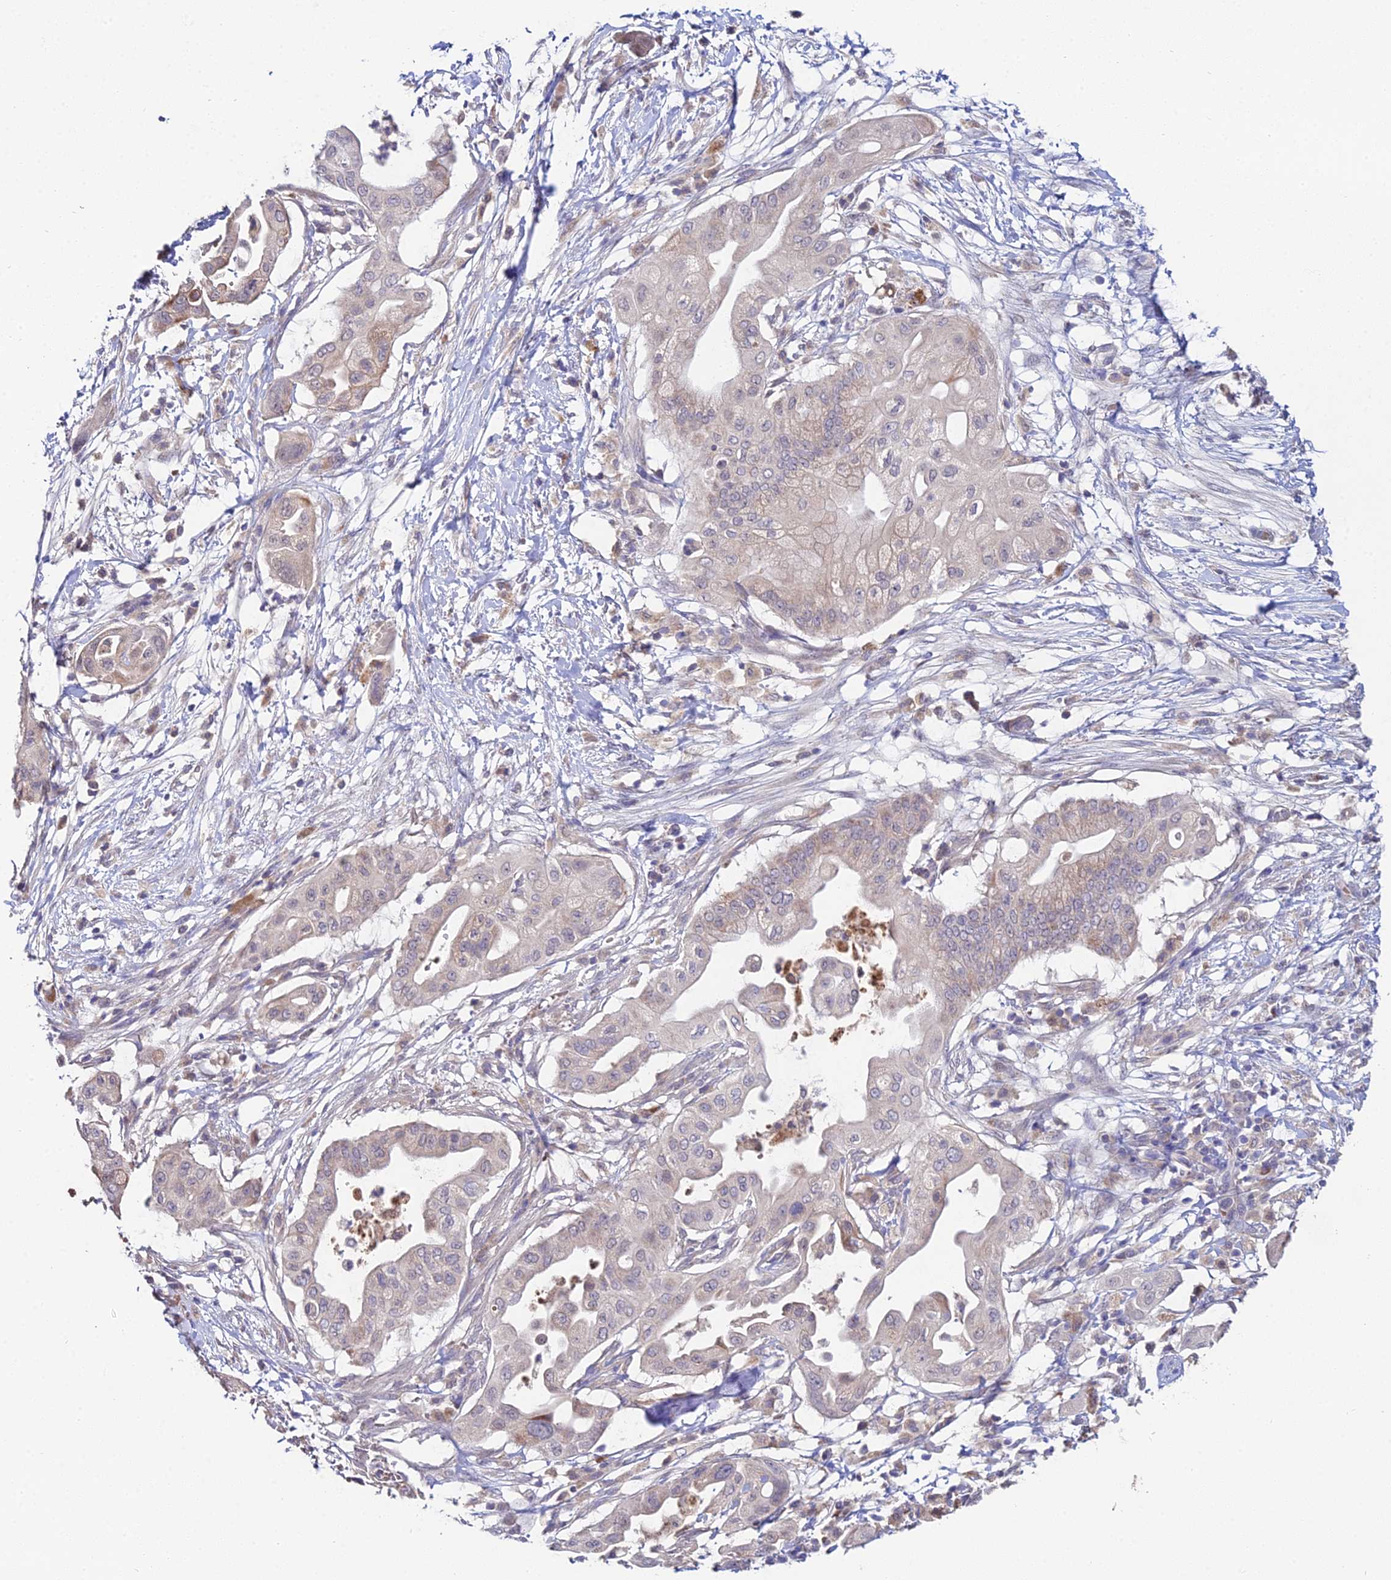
{"staining": {"intensity": "weak", "quantity": "<25%", "location": "cytoplasmic/membranous"}, "tissue": "pancreatic cancer", "cell_type": "Tumor cells", "image_type": "cancer", "snomed": [{"axis": "morphology", "description": "Adenocarcinoma, NOS"}, {"axis": "topography", "description": "Pancreas"}], "caption": "An immunohistochemistry (IHC) photomicrograph of pancreatic cancer (adenocarcinoma) is shown. There is no staining in tumor cells of pancreatic cancer (adenocarcinoma). (DAB immunohistochemistry (IHC) with hematoxylin counter stain).", "gene": "WDR43", "patient": {"sex": "male", "age": 68}}